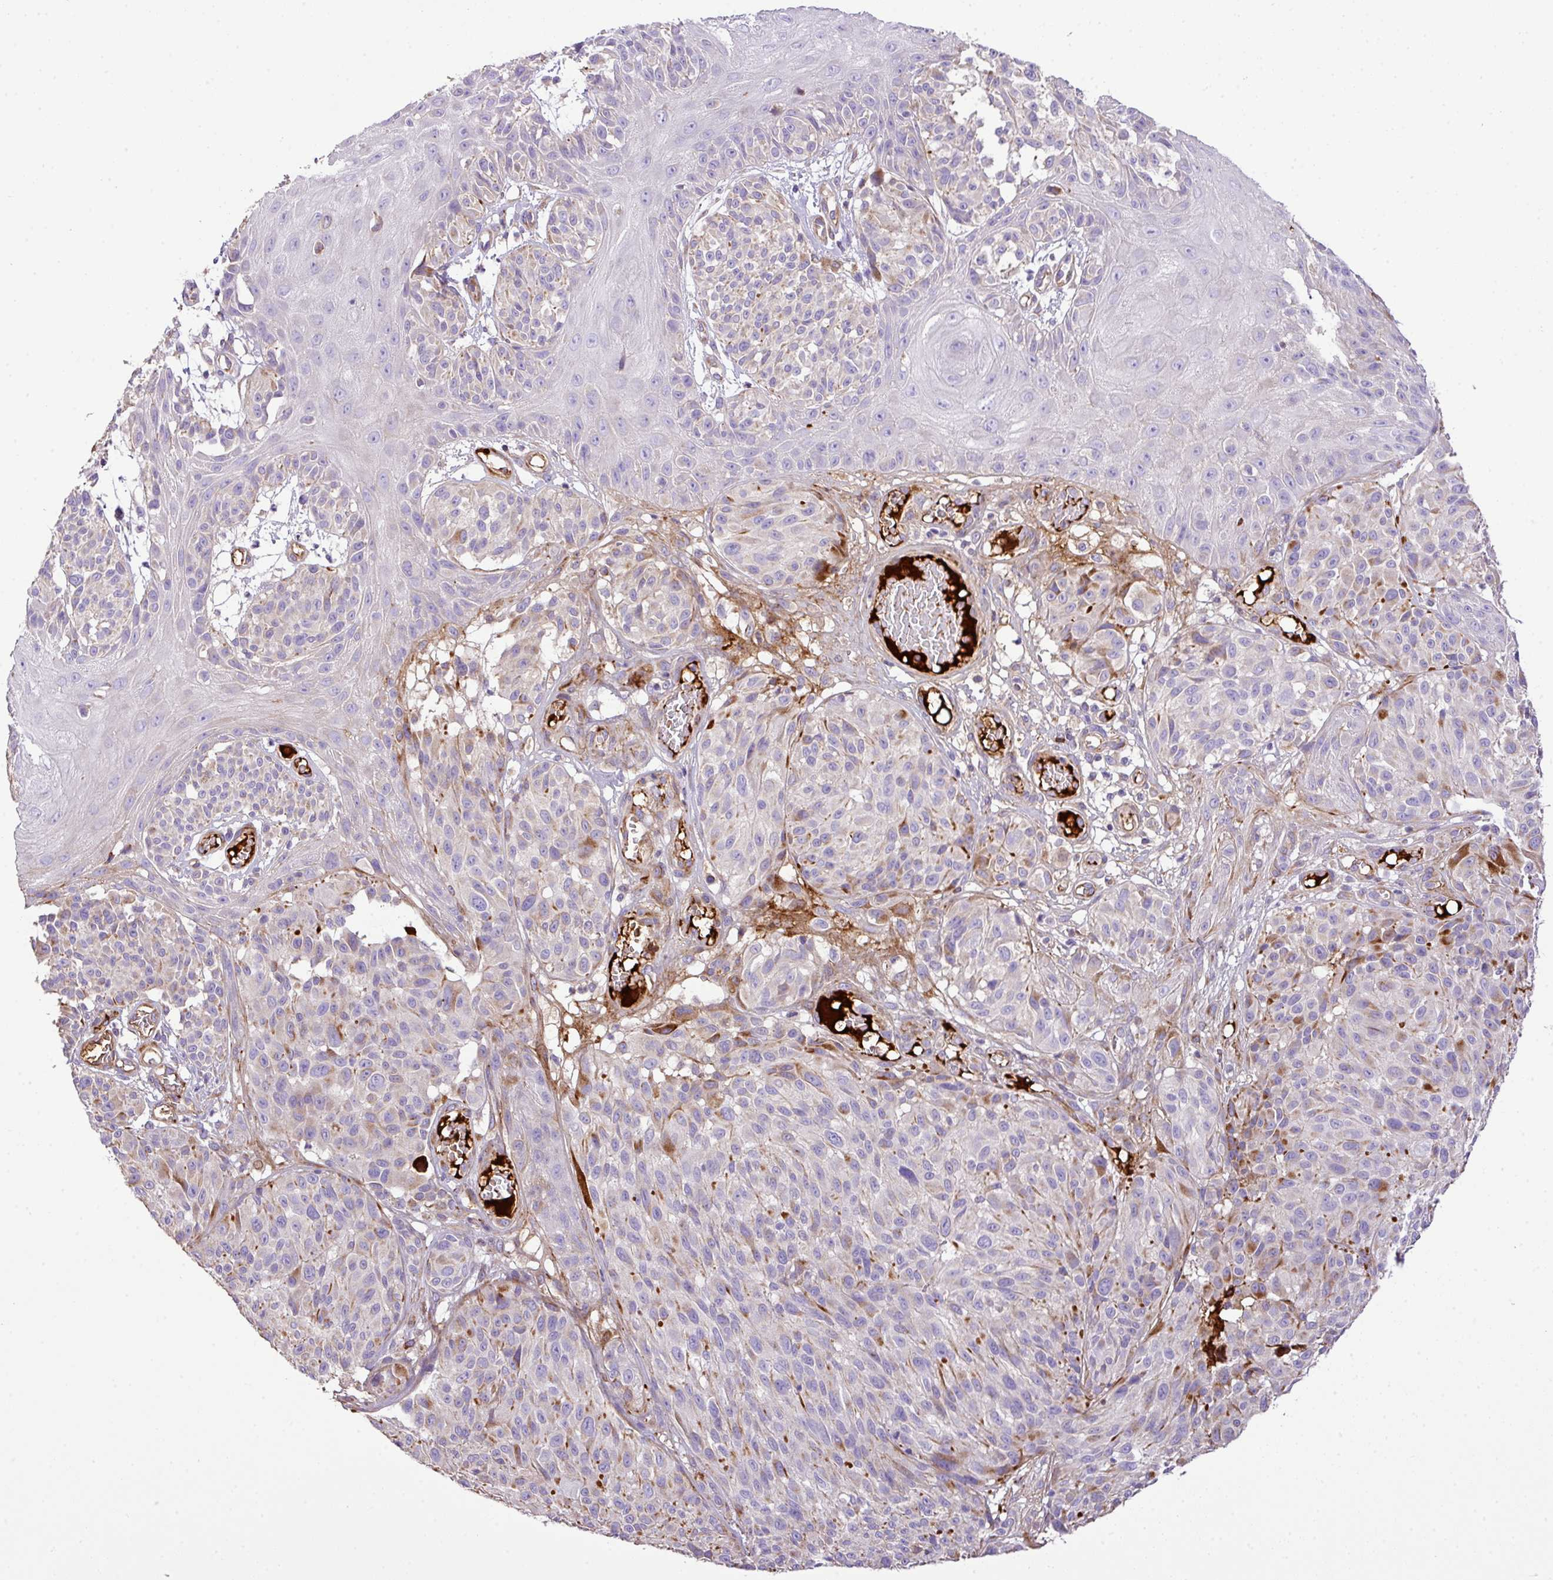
{"staining": {"intensity": "moderate", "quantity": "<25%", "location": "cytoplasmic/membranous"}, "tissue": "melanoma", "cell_type": "Tumor cells", "image_type": "cancer", "snomed": [{"axis": "morphology", "description": "Malignant melanoma, NOS"}, {"axis": "topography", "description": "Skin"}], "caption": "Human malignant melanoma stained for a protein (brown) reveals moderate cytoplasmic/membranous positive staining in about <25% of tumor cells.", "gene": "CTXN2", "patient": {"sex": "male", "age": 83}}